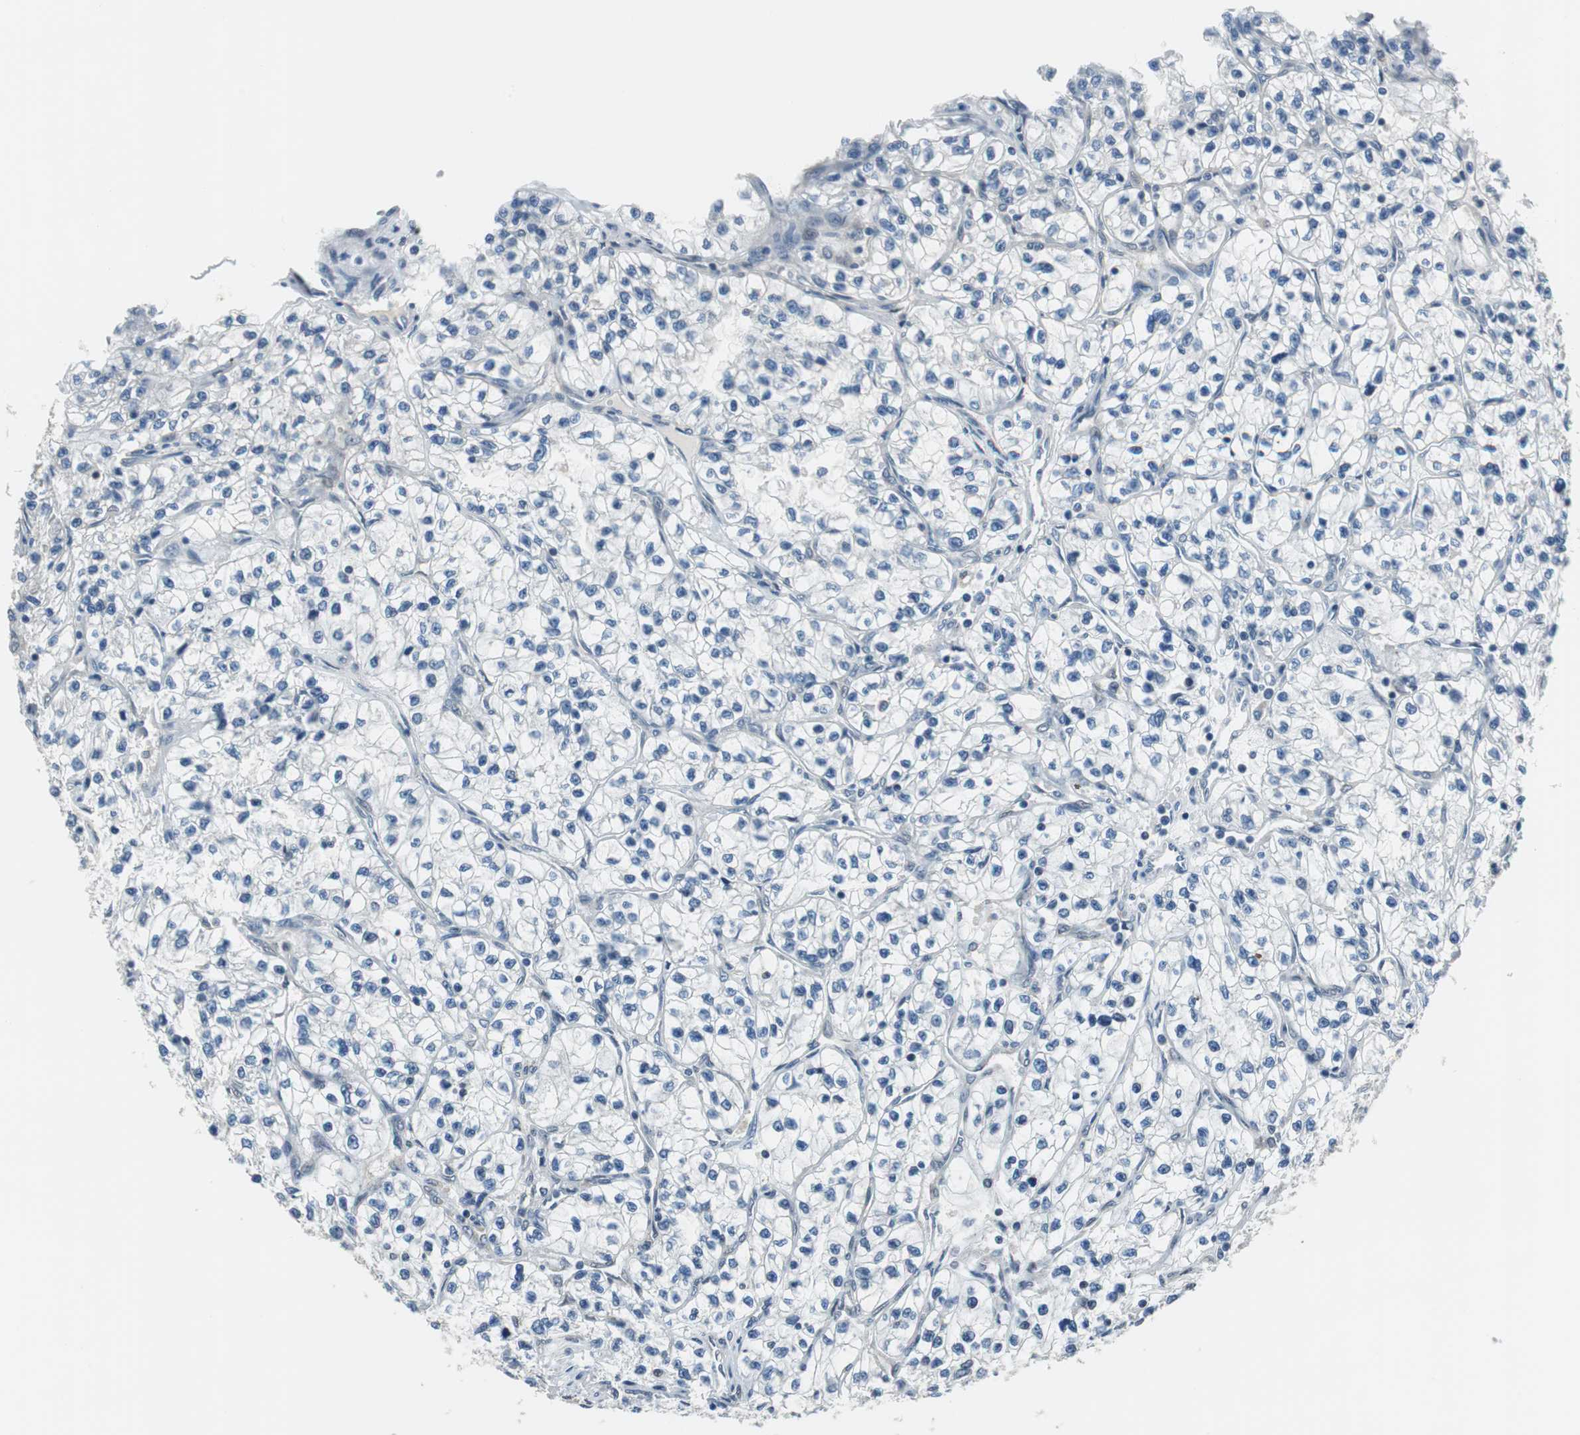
{"staining": {"intensity": "negative", "quantity": "none", "location": "none"}, "tissue": "renal cancer", "cell_type": "Tumor cells", "image_type": "cancer", "snomed": [{"axis": "morphology", "description": "Adenocarcinoma, NOS"}, {"axis": "topography", "description": "Kidney"}], "caption": "Immunohistochemistry of renal adenocarcinoma demonstrates no expression in tumor cells.", "gene": "MAFB", "patient": {"sex": "female", "age": 57}}